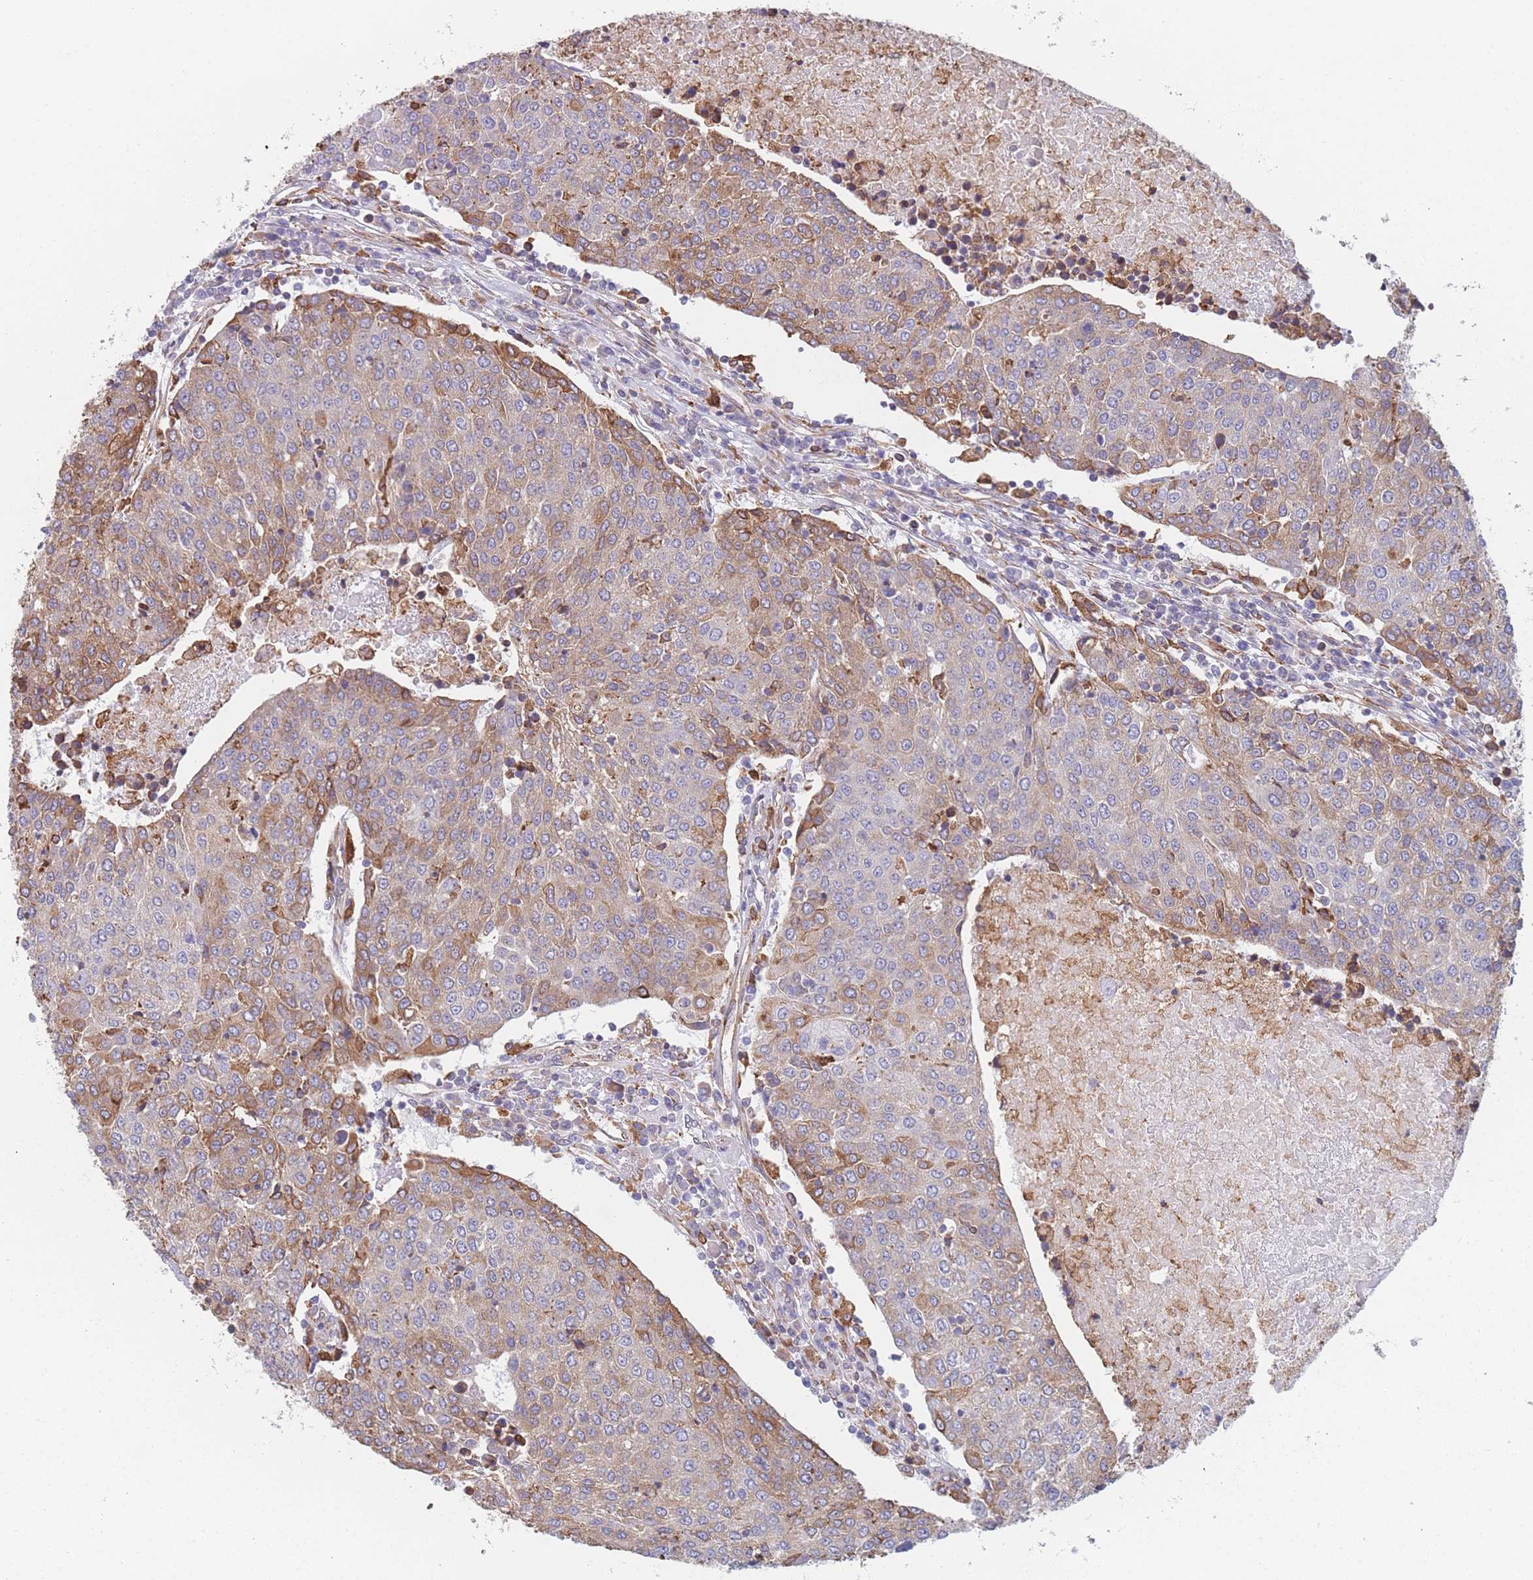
{"staining": {"intensity": "moderate", "quantity": "25%-75%", "location": "cytoplasmic/membranous"}, "tissue": "urothelial cancer", "cell_type": "Tumor cells", "image_type": "cancer", "snomed": [{"axis": "morphology", "description": "Urothelial carcinoma, High grade"}, {"axis": "topography", "description": "Urinary bladder"}], "caption": "Urothelial cancer was stained to show a protein in brown. There is medium levels of moderate cytoplasmic/membranous positivity in about 25%-75% of tumor cells.", "gene": "OR7C2", "patient": {"sex": "female", "age": 85}}